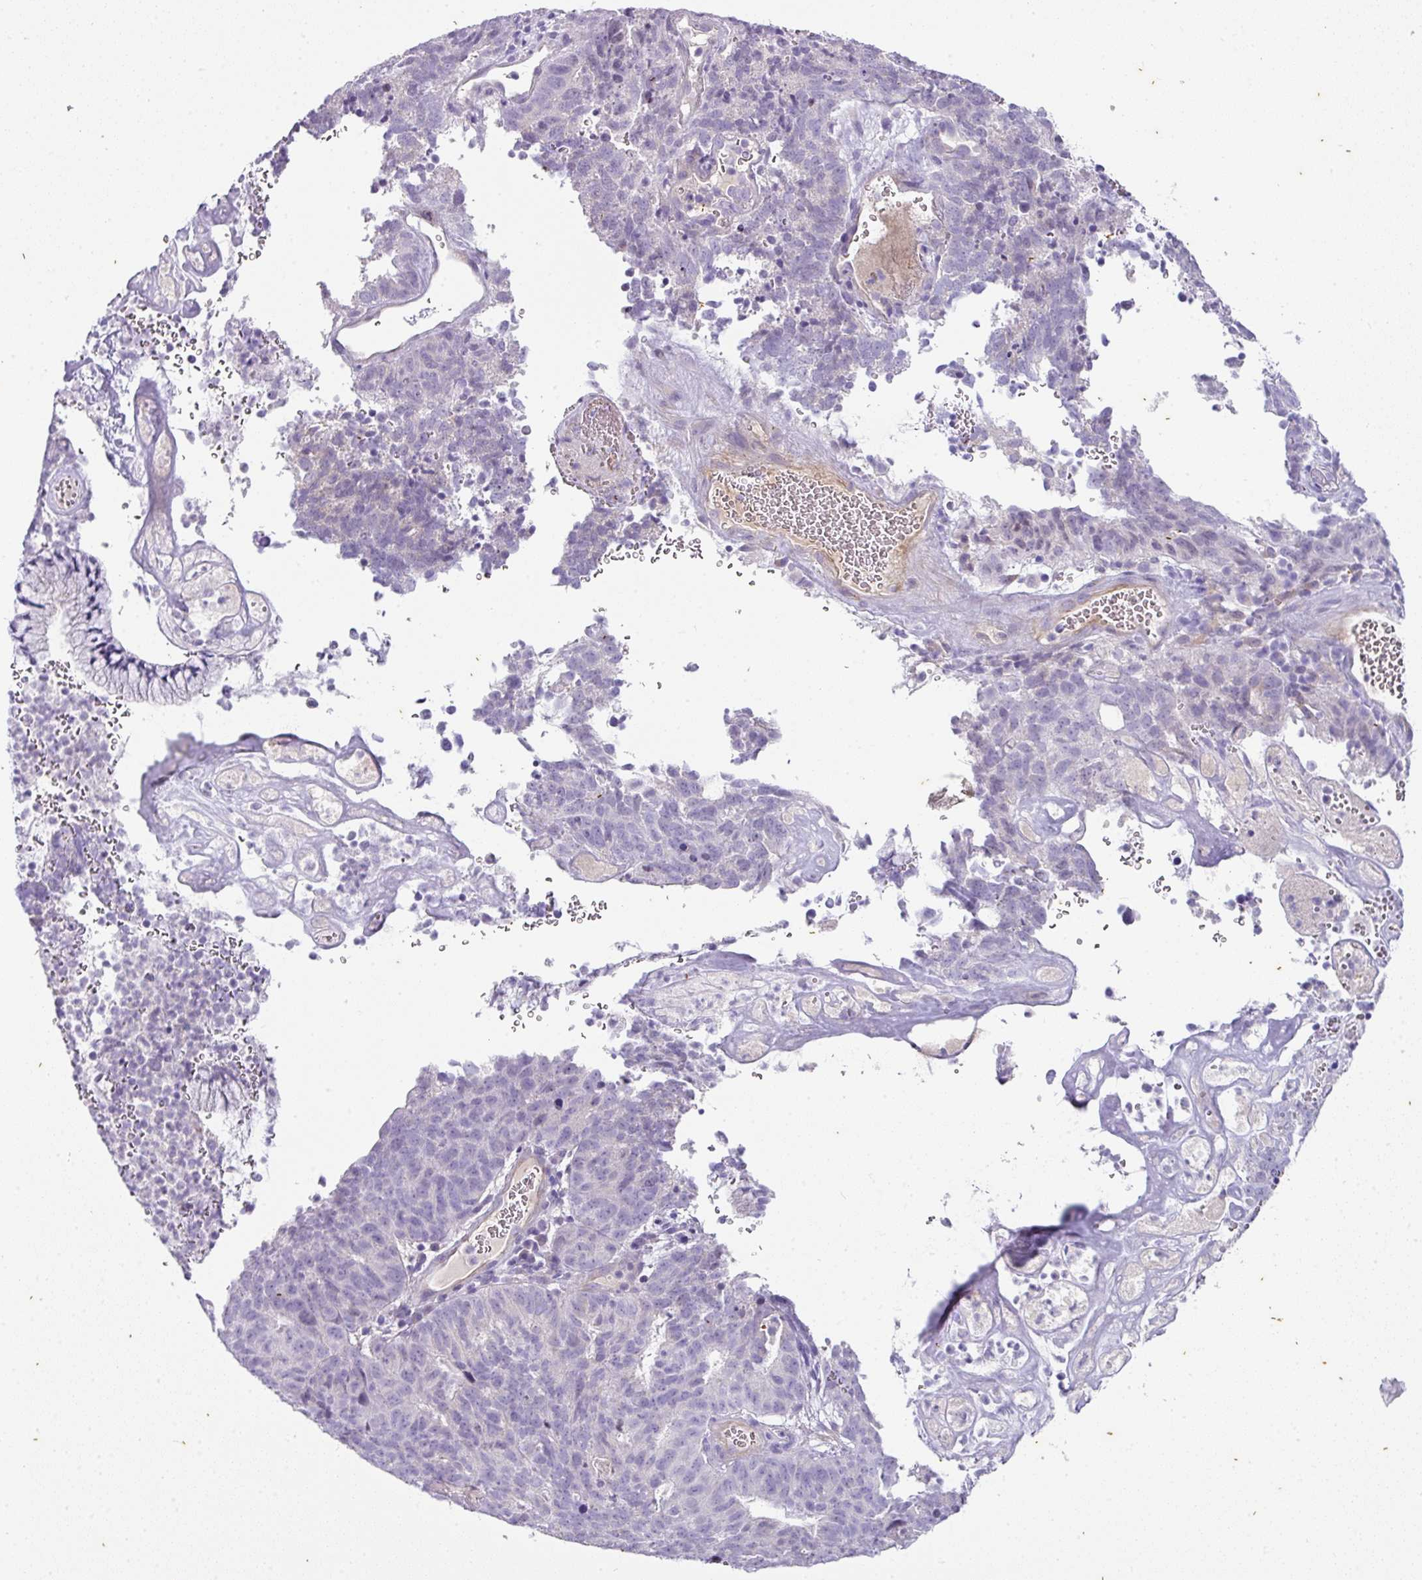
{"staining": {"intensity": "negative", "quantity": "none", "location": "none"}, "tissue": "cervical cancer", "cell_type": "Tumor cells", "image_type": "cancer", "snomed": [{"axis": "morphology", "description": "Adenocarcinoma, NOS"}, {"axis": "topography", "description": "Cervix"}], "caption": "Cervical cancer stained for a protein using IHC displays no staining tumor cells.", "gene": "OR52N1", "patient": {"sex": "female", "age": 38}}